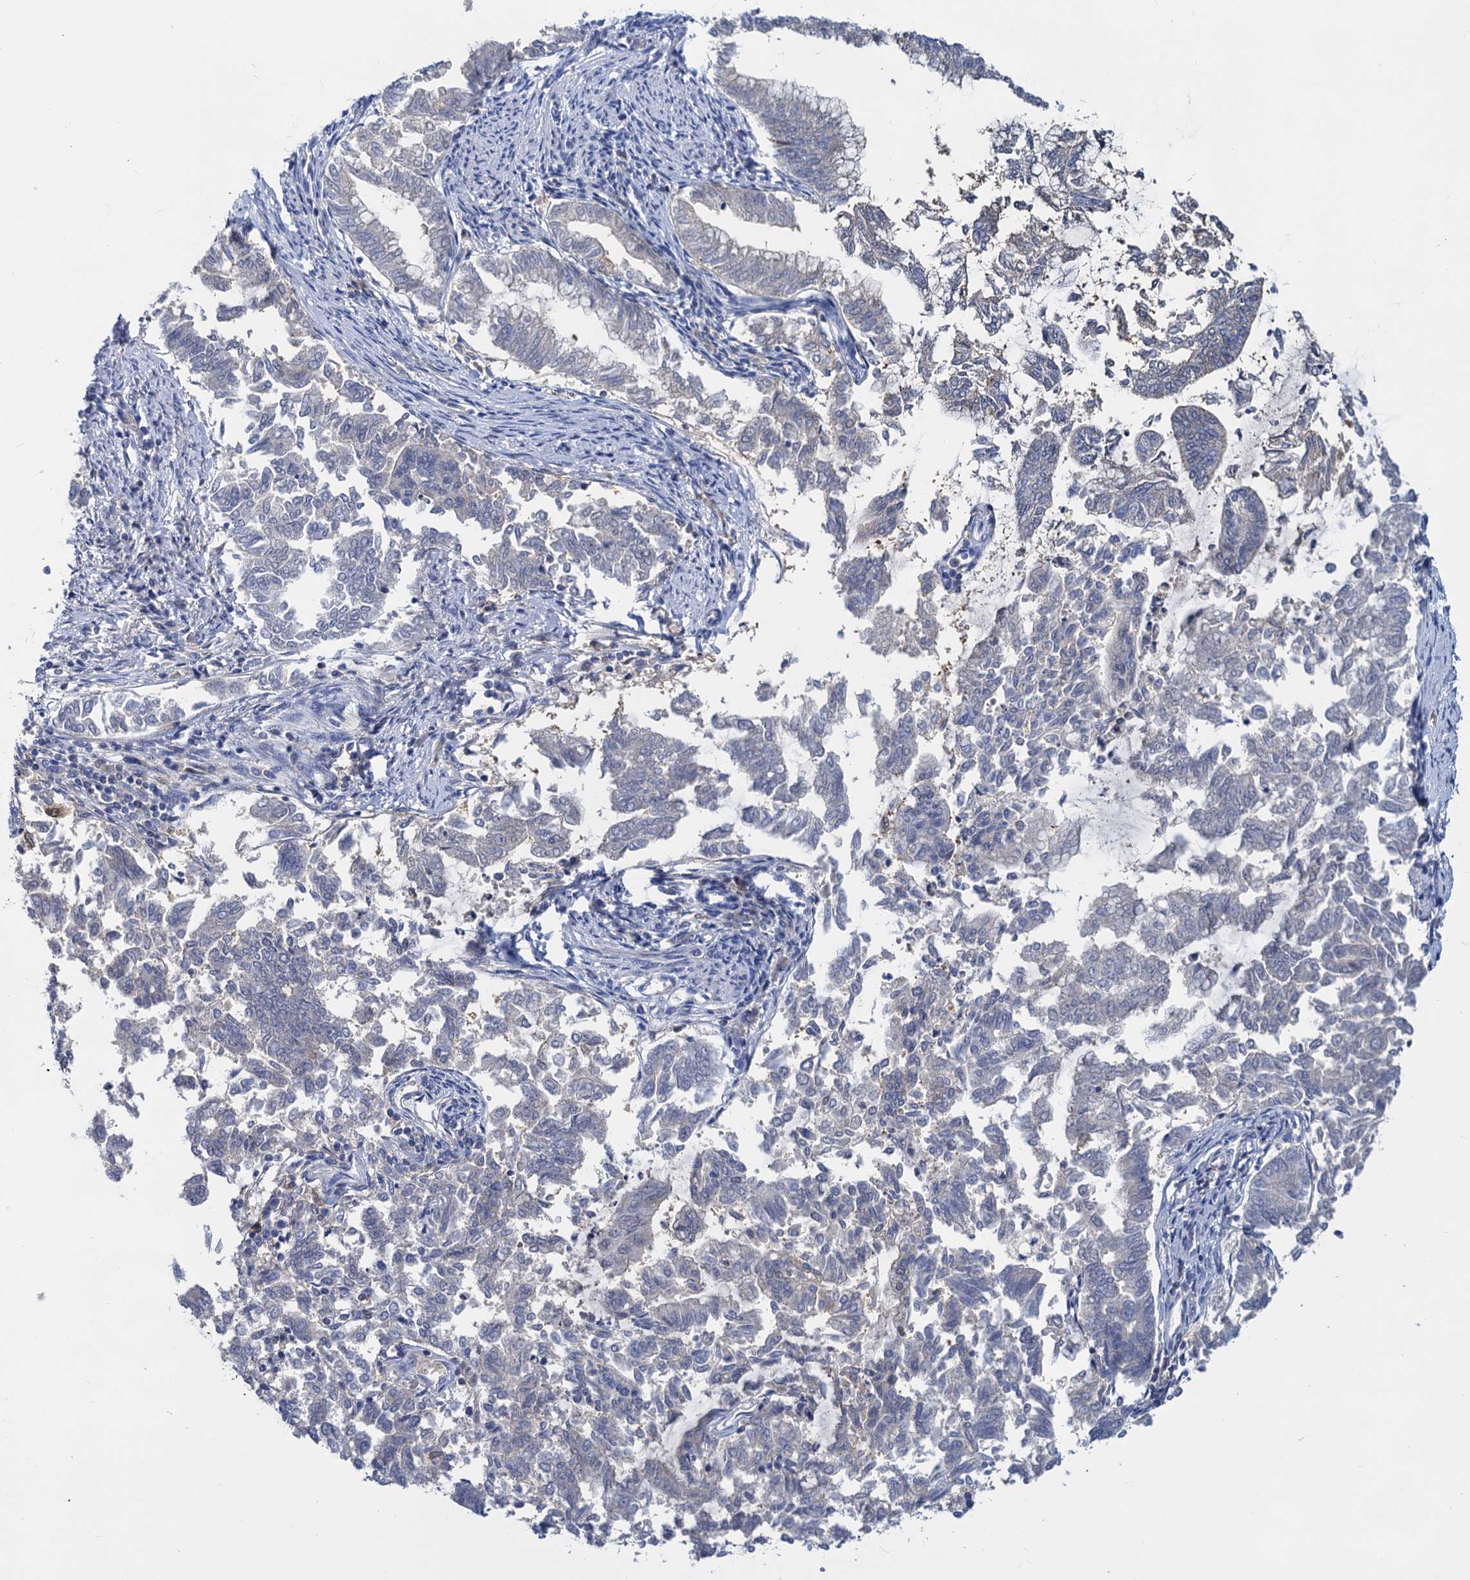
{"staining": {"intensity": "negative", "quantity": "none", "location": "none"}, "tissue": "endometrial cancer", "cell_type": "Tumor cells", "image_type": "cancer", "snomed": [{"axis": "morphology", "description": "Adenocarcinoma, NOS"}, {"axis": "topography", "description": "Endometrium"}], "caption": "This is a image of IHC staining of endometrial adenocarcinoma, which shows no staining in tumor cells. (Stains: DAB immunohistochemistry (IHC) with hematoxylin counter stain, Microscopy: brightfield microscopy at high magnification).", "gene": "FAH", "patient": {"sex": "female", "age": 79}}